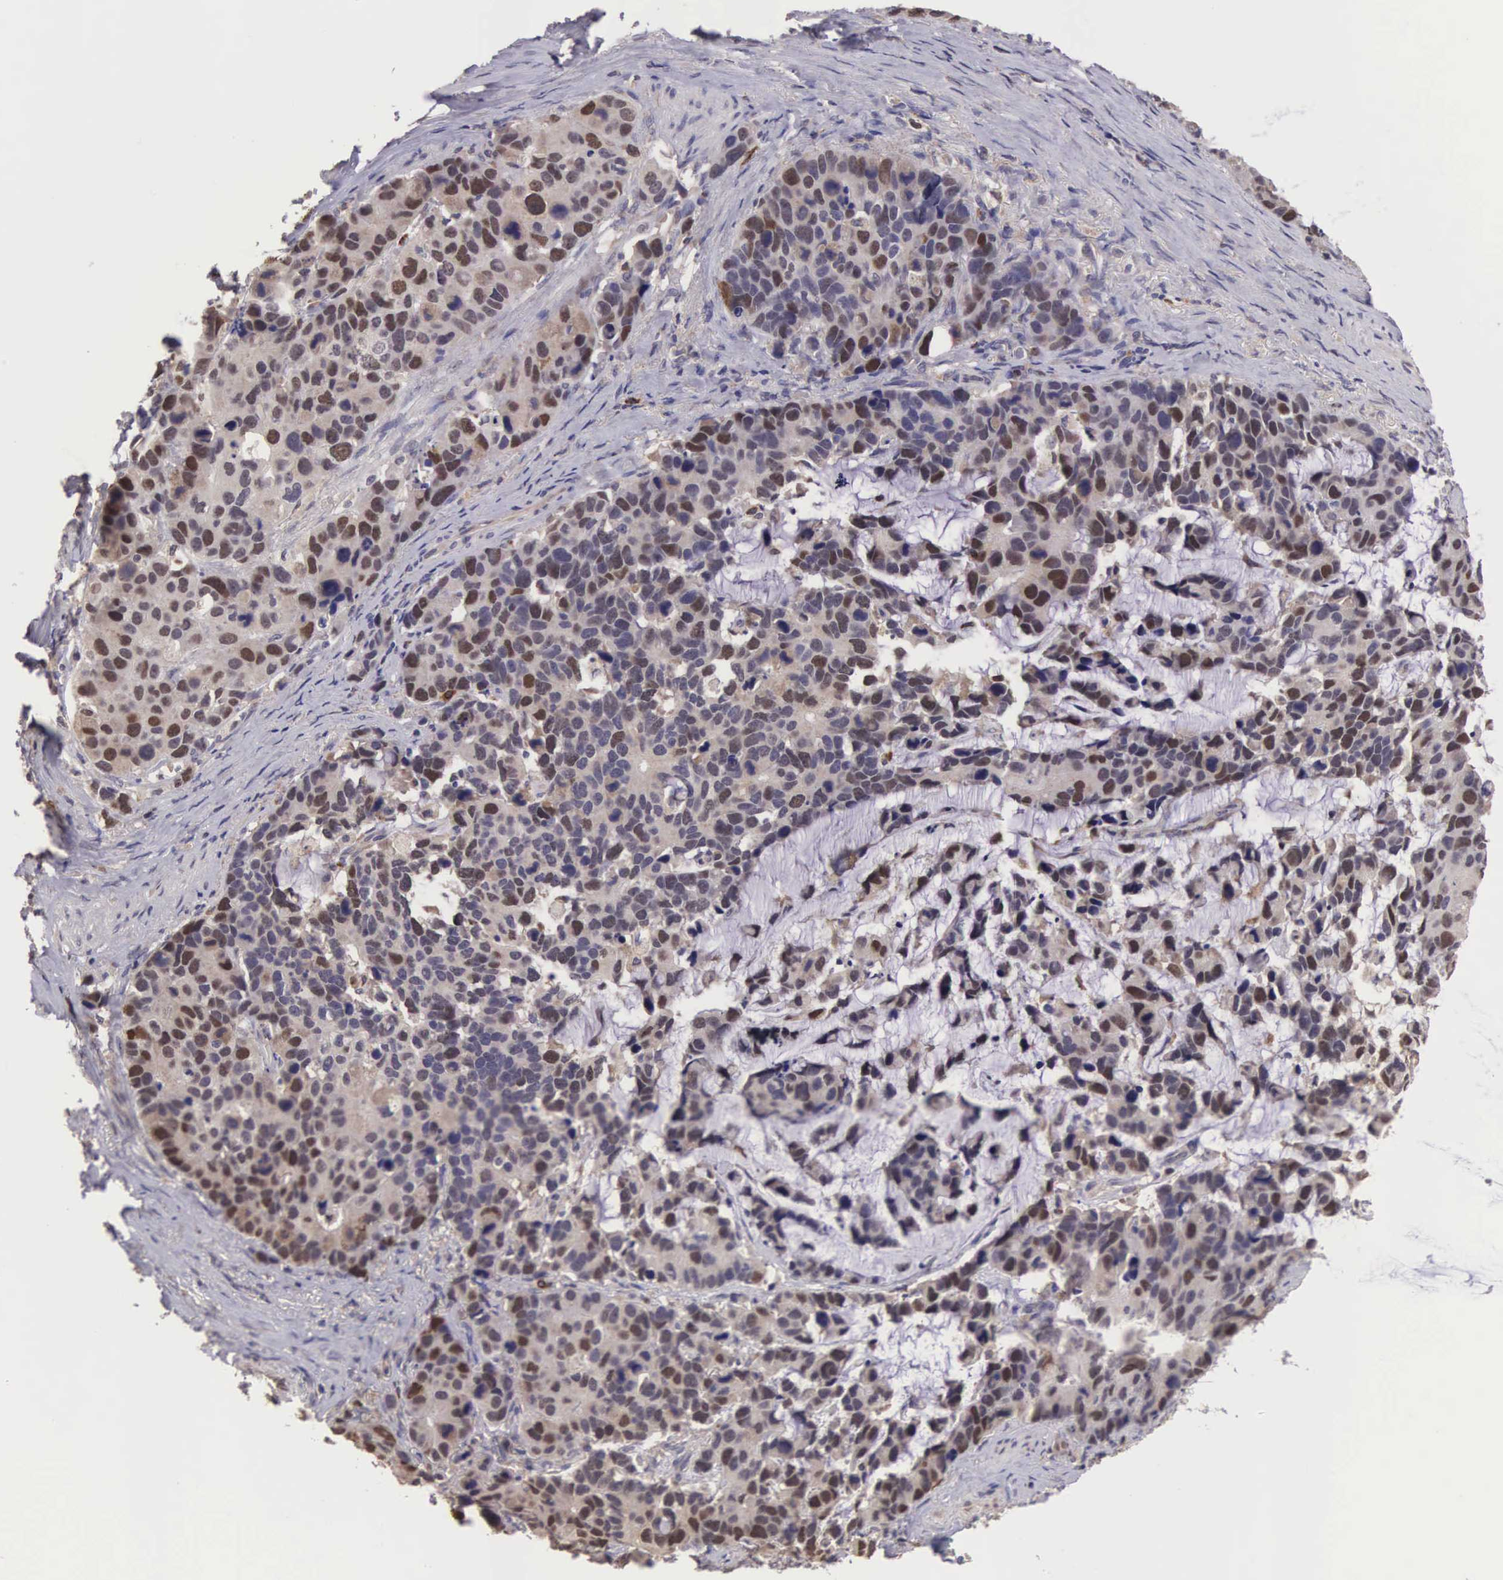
{"staining": {"intensity": "moderate", "quantity": "25%-75%", "location": "cytoplasmic/membranous,nuclear"}, "tissue": "stomach cancer", "cell_type": "Tumor cells", "image_type": "cancer", "snomed": [{"axis": "morphology", "description": "Adenocarcinoma, NOS"}, {"axis": "topography", "description": "Stomach, upper"}], "caption": "An immunohistochemistry photomicrograph of tumor tissue is shown. Protein staining in brown labels moderate cytoplasmic/membranous and nuclear positivity in stomach cancer within tumor cells. (Brightfield microscopy of DAB IHC at high magnification).", "gene": "CDC45", "patient": {"sex": "male", "age": 71}}